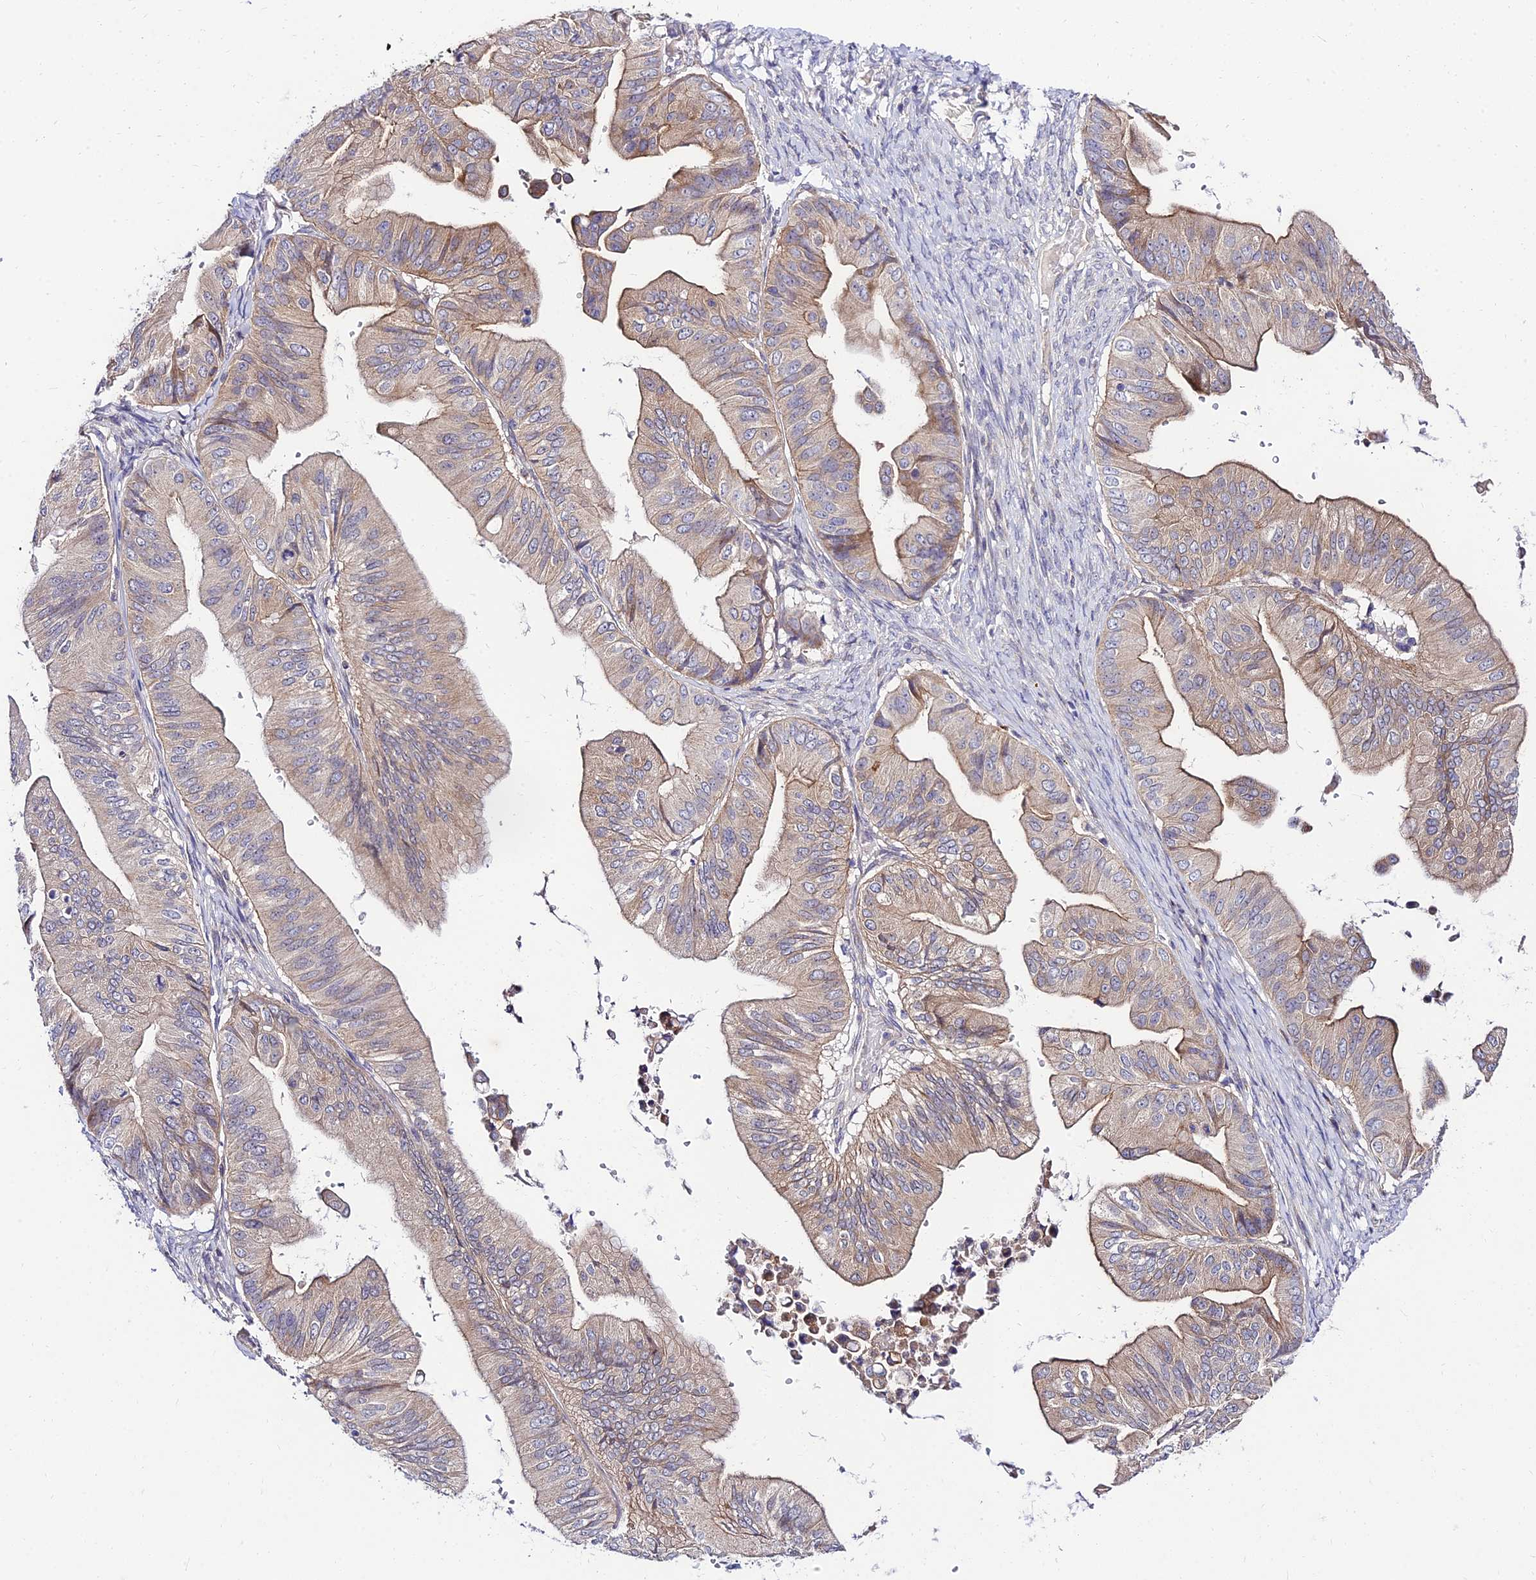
{"staining": {"intensity": "moderate", "quantity": "<25%", "location": "cytoplasmic/membranous"}, "tissue": "ovarian cancer", "cell_type": "Tumor cells", "image_type": "cancer", "snomed": [{"axis": "morphology", "description": "Cystadenocarcinoma, mucinous, NOS"}, {"axis": "topography", "description": "Ovary"}], "caption": "The photomicrograph exhibits immunohistochemical staining of mucinous cystadenocarcinoma (ovarian). There is moderate cytoplasmic/membranous staining is appreciated in approximately <25% of tumor cells.", "gene": "C6orf132", "patient": {"sex": "female", "age": 61}}